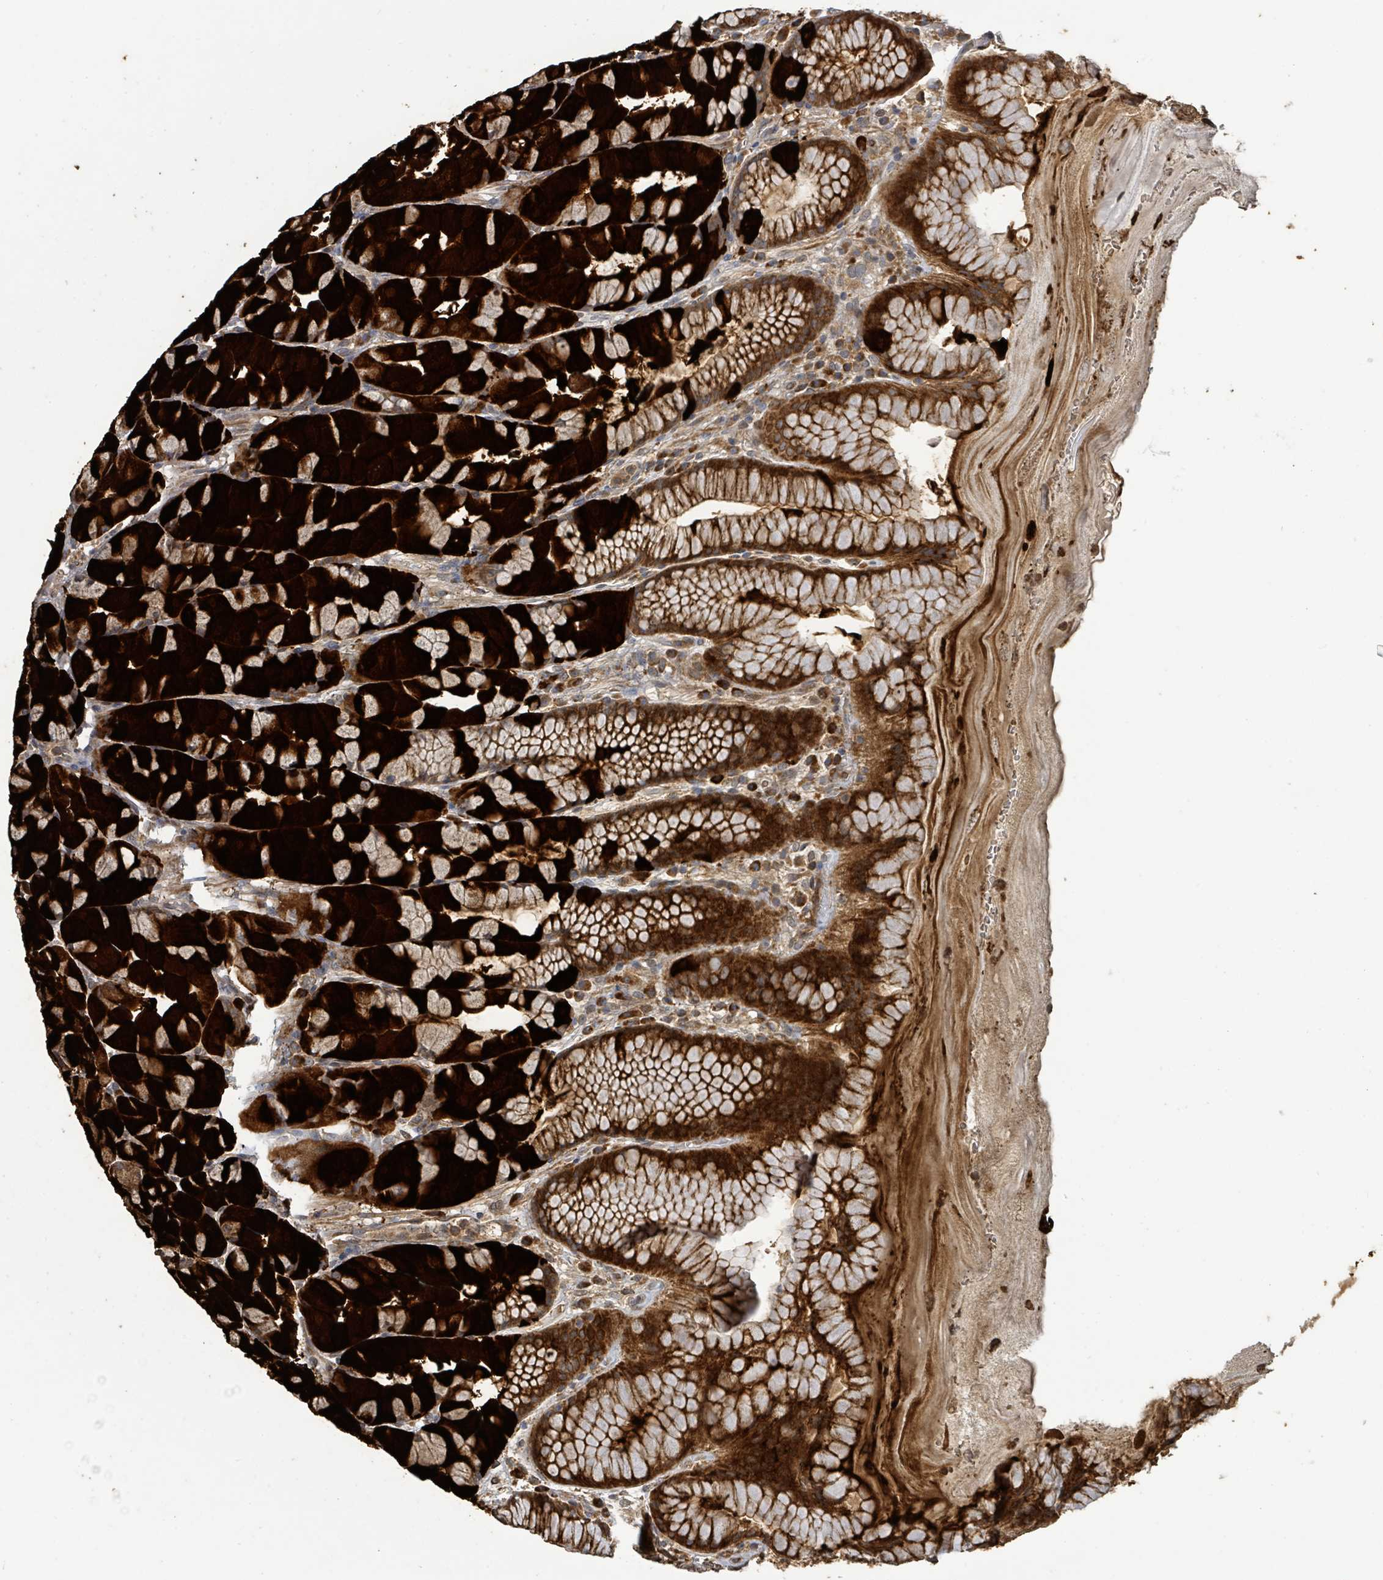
{"staining": {"intensity": "strong", "quantity": ">75%", "location": "cytoplasmic/membranous"}, "tissue": "stomach", "cell_type": "Glandular cells", "image_type": "normal", "snomed": [{"axis": "morphology", "description": "Normal tissue, NOS"}, {"axis": "topography", "description": "Stomach"}], "caption": "Immunohistochemistry of normal human stomach displays high levels of strong cytoplasmic/membranous expression in approximately >75% of glandular cells.", "gene": "STARD4", "patient": {"sex": "male", "age": 57}}